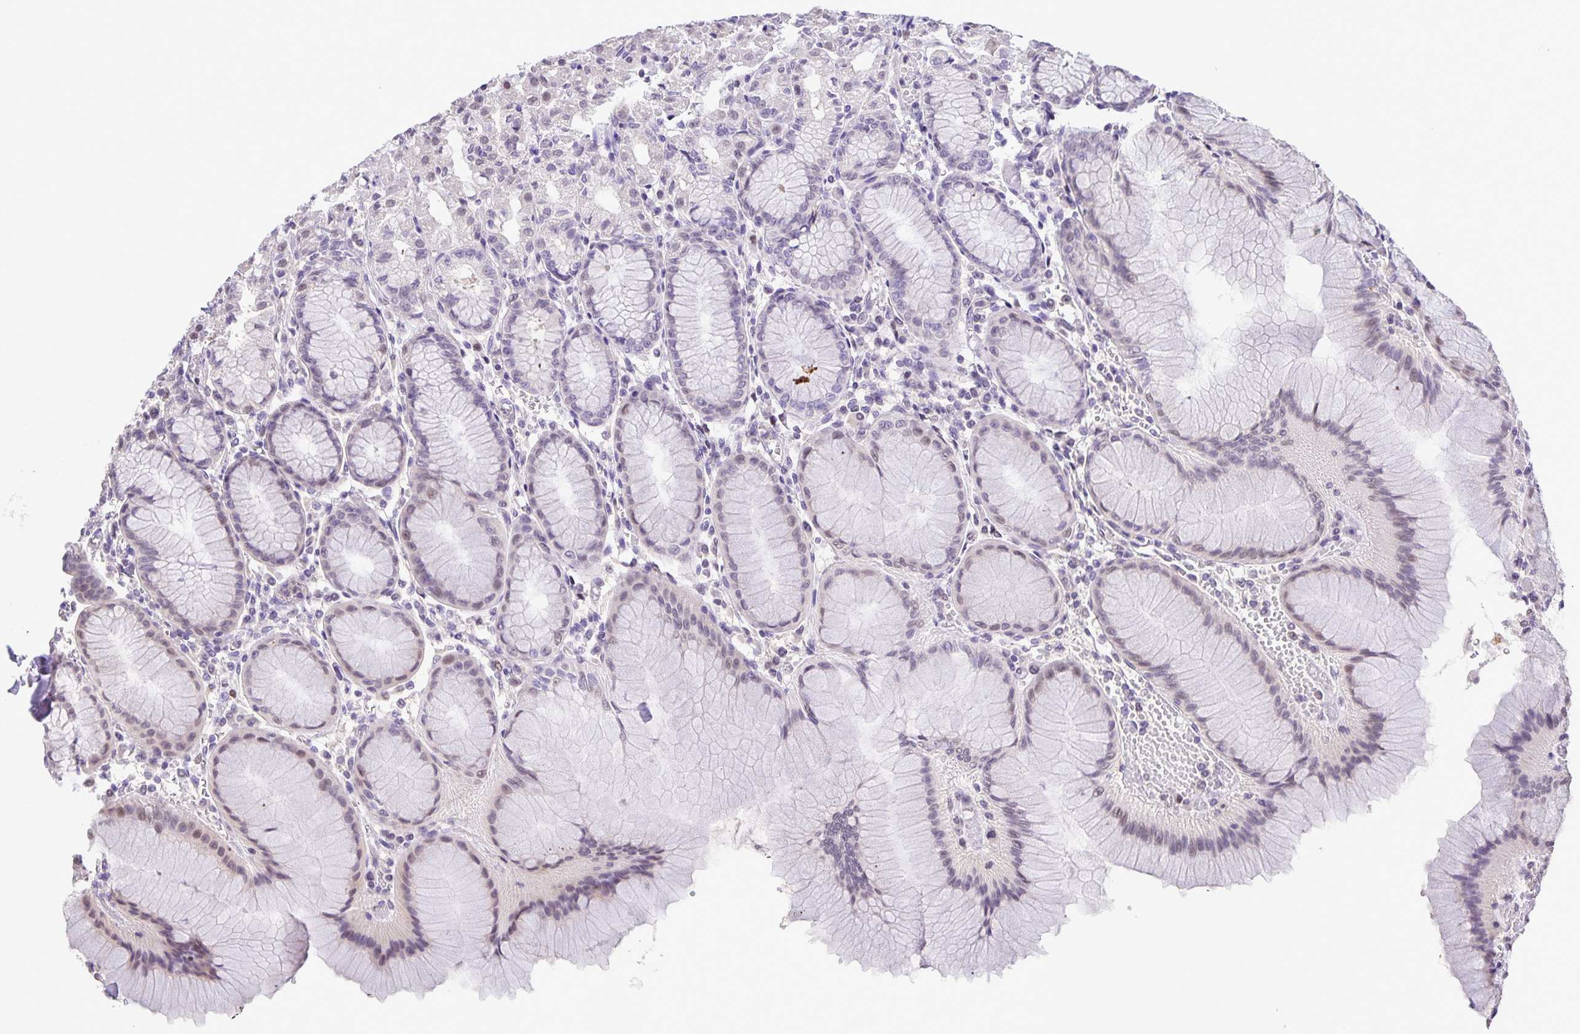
{"staining": {"intensity": "weak", "quantity": "<25%", "location": "nuclear"}, "tissue": "stomach", "cell_type": "Glandular cells", "image_type": "normal", "snomed": [{"axis": "morphology", "description": "Normal tissue, NOS"}, {"axis": "topography", "description": "Stomach"}], "caption": "High power microscopy image of an immunohistochemistry micrograph of unremarkable stomach, revealing no significant staining in glandular cells.", "gene": "ONECUT2", "patient": {"sex": "female", "age": 57}}